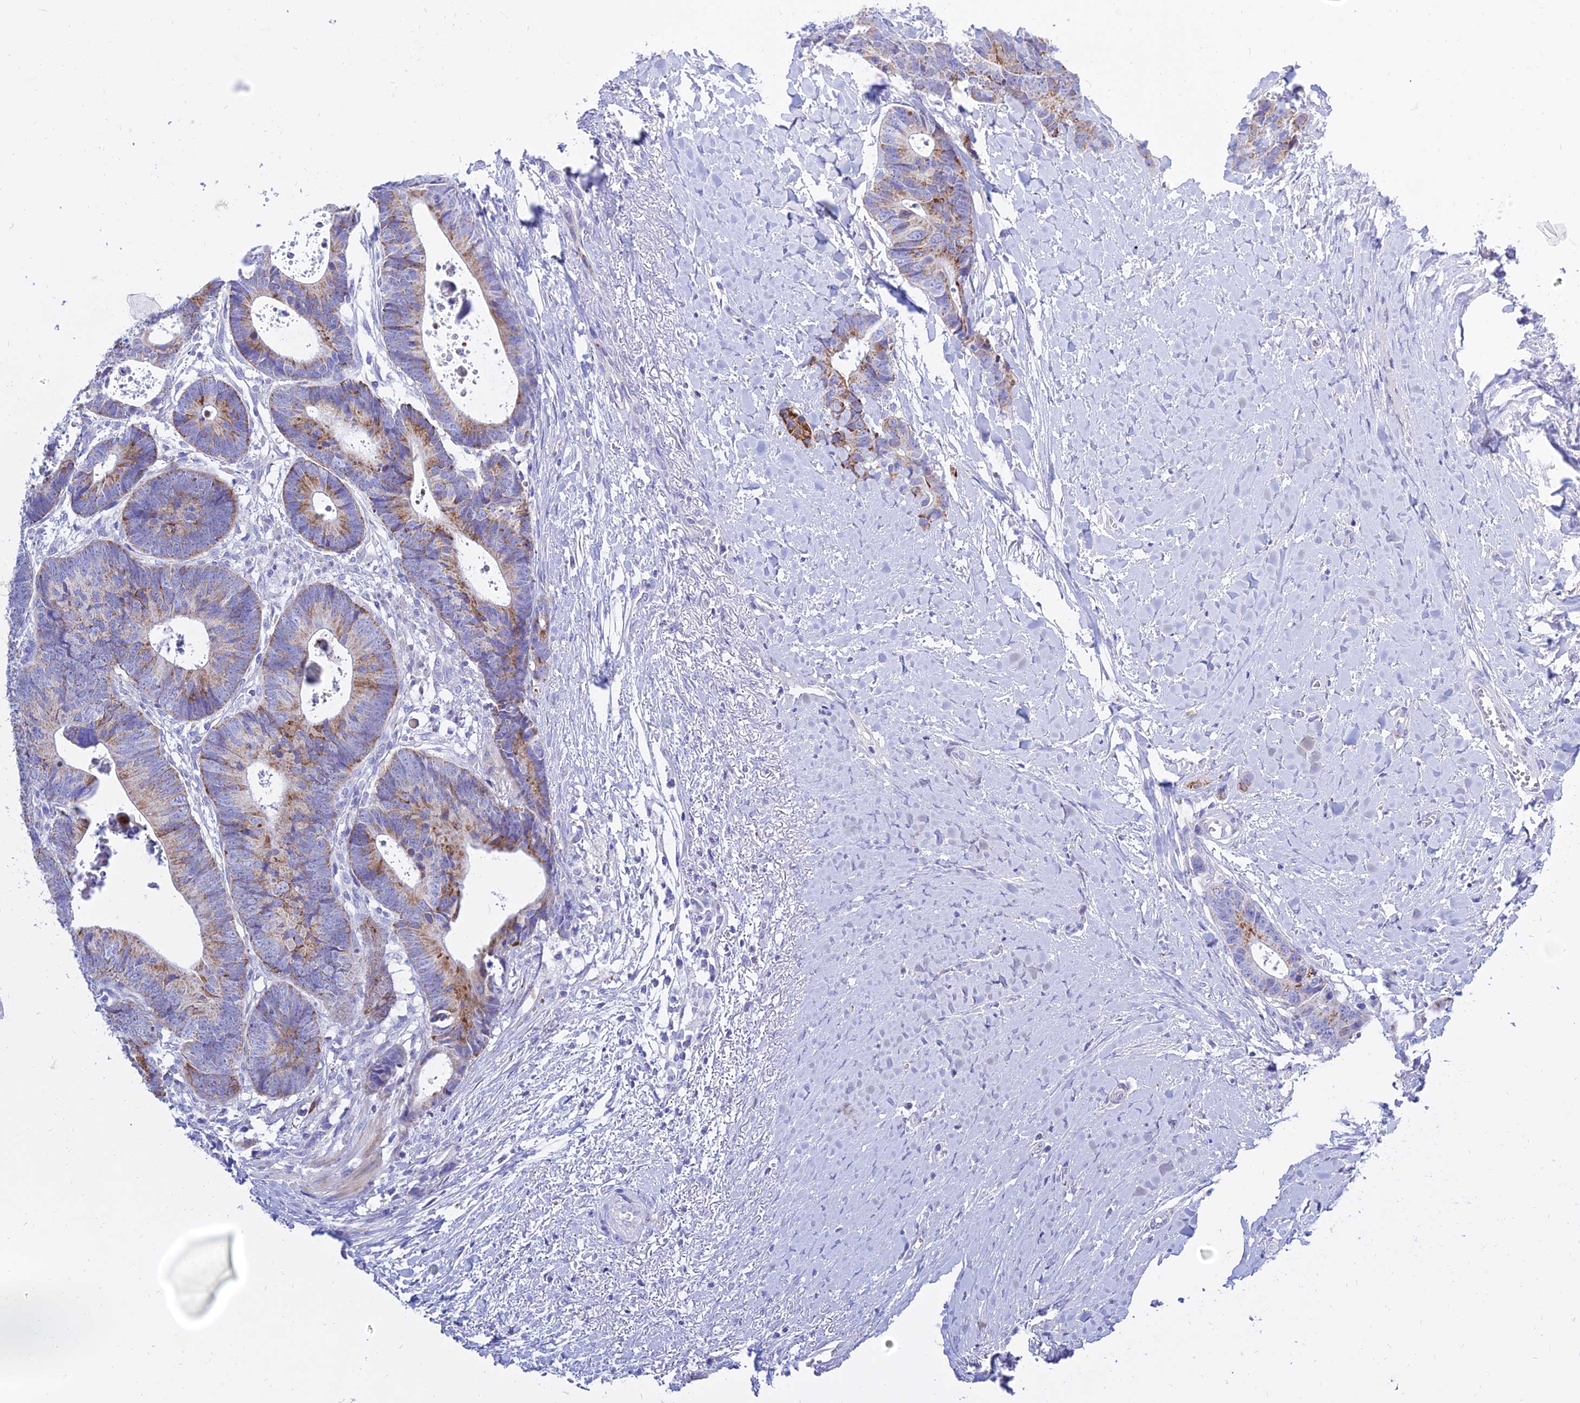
{"staining": {"intensity": "moderate", "quantity": "25%-75%", "location": "cytoplasmic/membranous"}, "tissue": "colorectal cancer", "cell_type": "Tumor cells", "image_type": "cancer", "snomed": [{"axis": "morphology", "description": "Adenocarcinoma, NOS"}, {"axis": "topography", "description": "Colon"}], "caption": "Protein staining of colorectal adenocarcinoma tissue displays moderate cytoplasmic/membranous positivity in about 25%-75% of tumor cells. (DAB IHC with brightfield microscopy, high magnification).", "gene": "PKN3", "patient": {"sex": "female", "age": 57}}